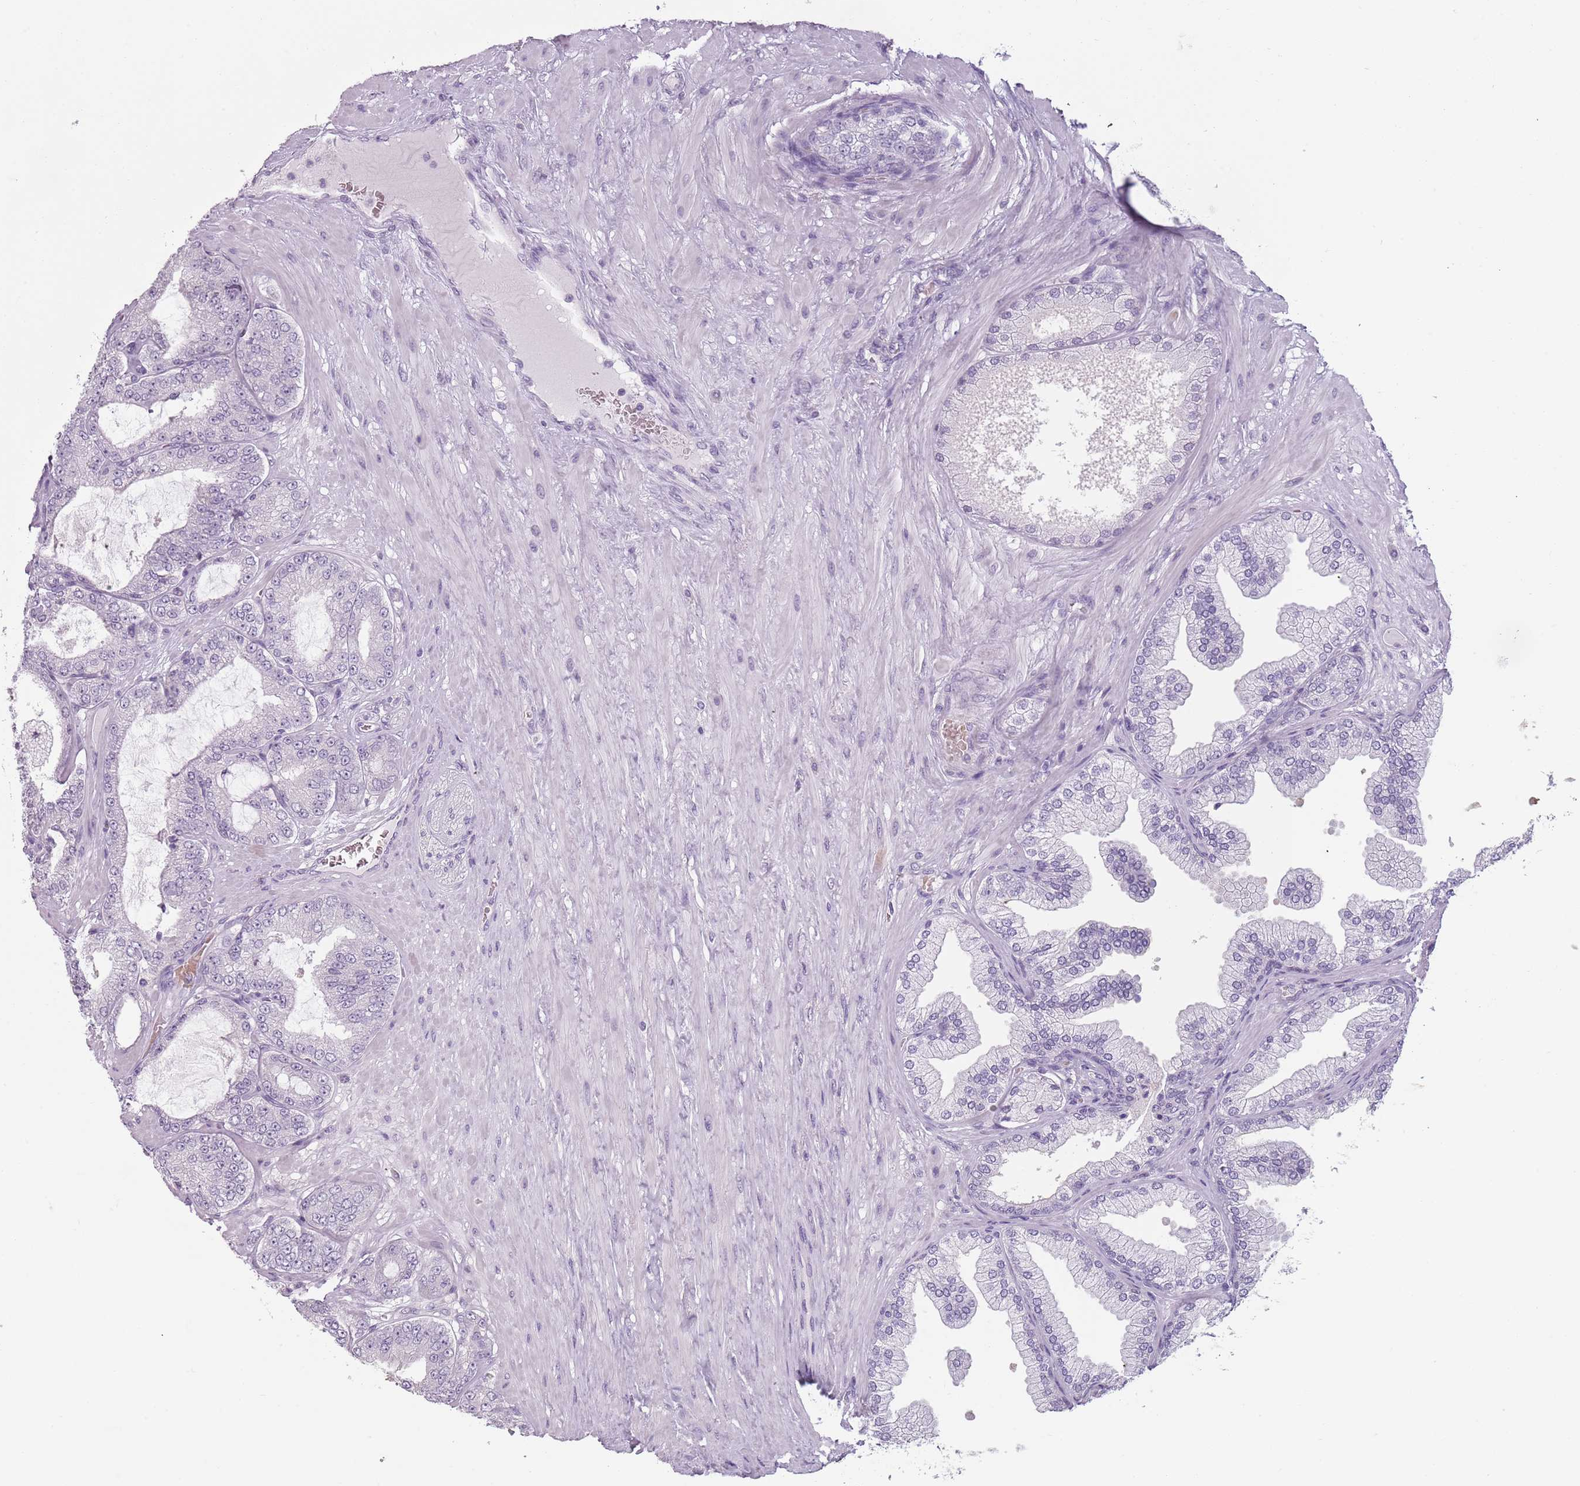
{"staining": {"intensity": "negative", "quantity": "none", "location": "none"}, "tissue": "prostate cancer", "cell_type": "Tumor cells", "image_type": "cancer", "snomed": [{"axis": "morphology", "description": "Adenocarcinoma, Low grade"}, {"axis": "topography", "description": "Prostate"}], "caption": "A high-resolution image shows immunohistochemistry staining of adenocarcinoma (low-grade) (prostate), which exhibits no significant positivity in tumor cells.", "gene": "PIEZO1", "patient": {"sex": "male", "age": 63}}